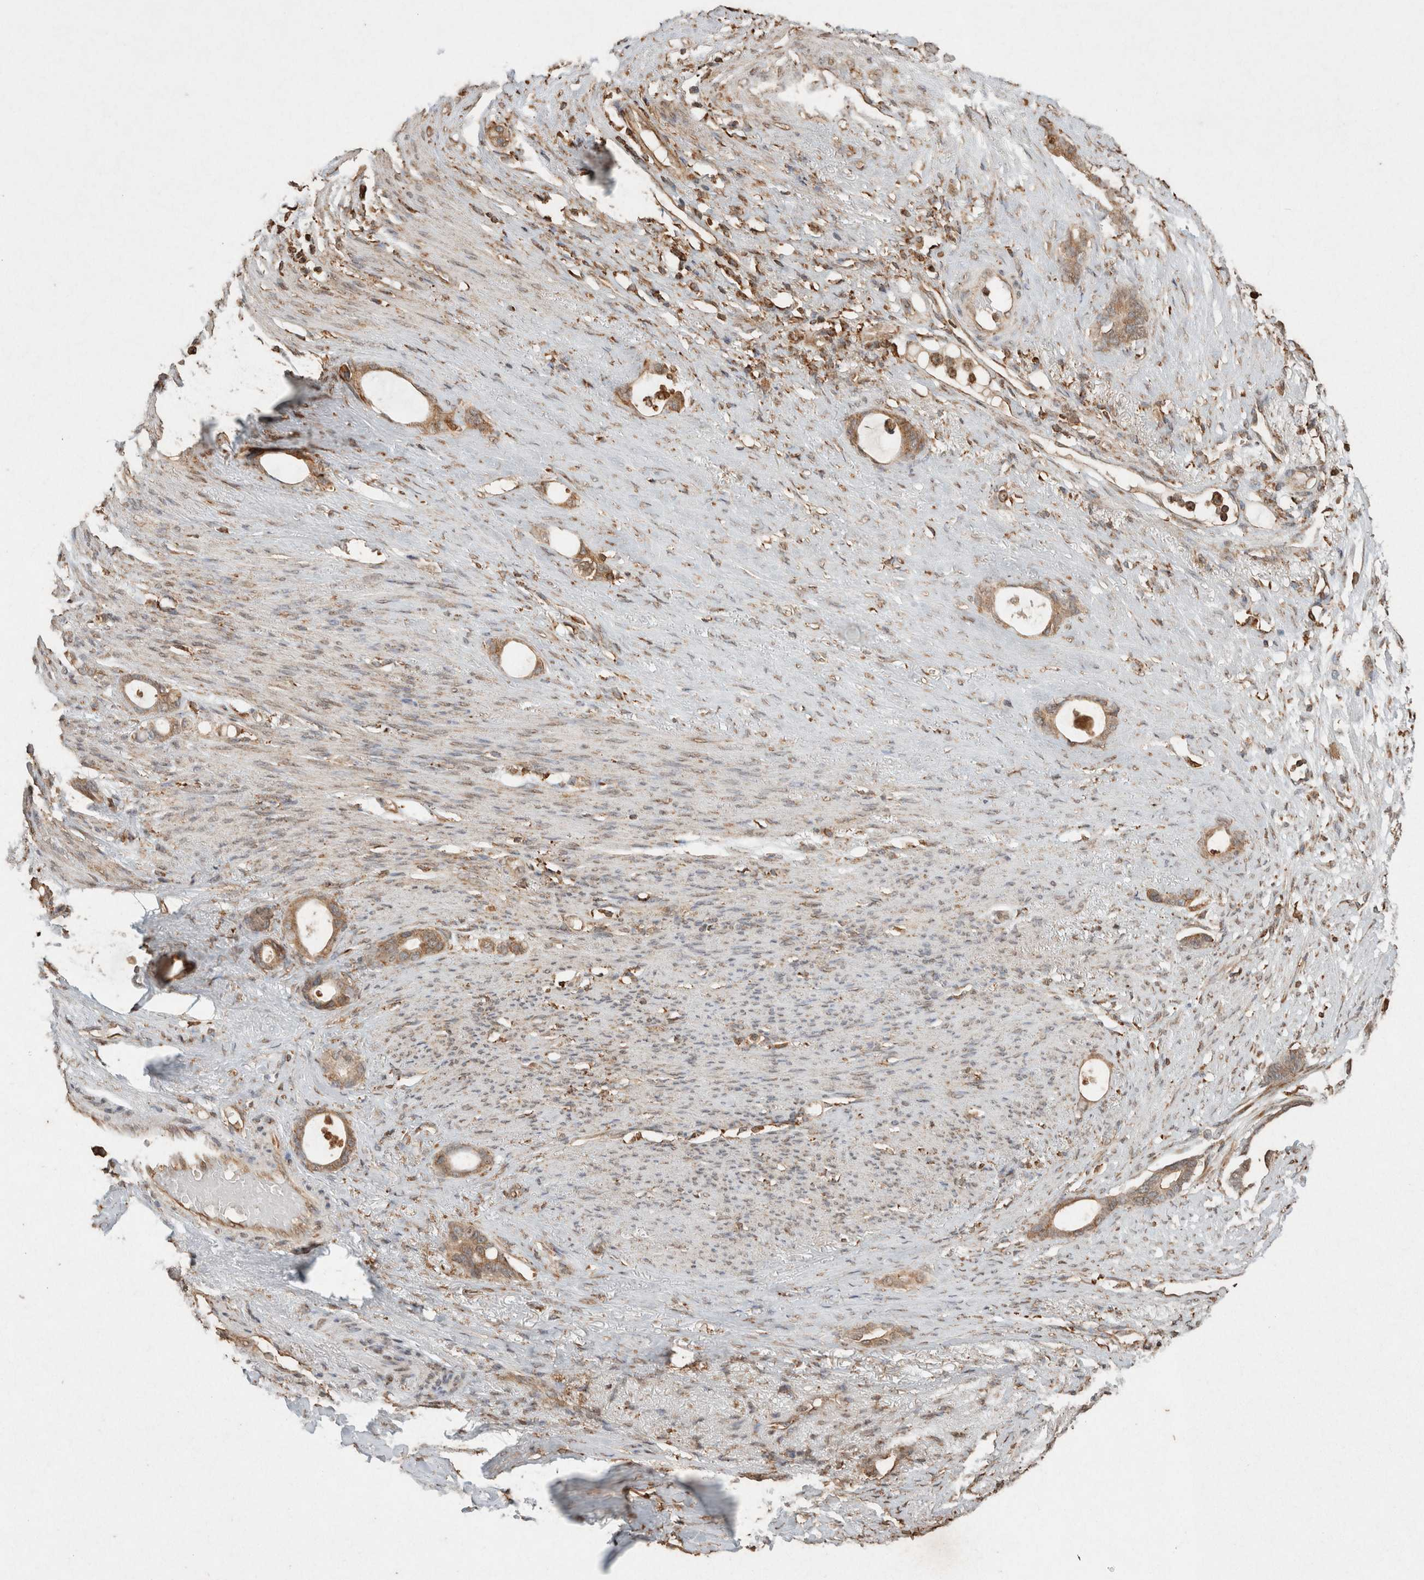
{"staining": {"intensity": "weak", "quantity": ">75%", "location": "cytoplasmic/membranous"}, "tissue": "stomach cancer", "cell_type": "Tumor cells", "image_type": "cancer", "snomed": [{"axis": "morphology", "description": "Adenocarcinoma, NOS"}, {"axis": "topography", "description": "Stomach"}], "caption": "Protein staining displays weak cytoplasmic/membranous positivity in approximately >75% of tumor cells in stomach cancer (adenocarcinoma).", "gene": "ERAP1", "patient": {"sex": "female", "age": 75}}